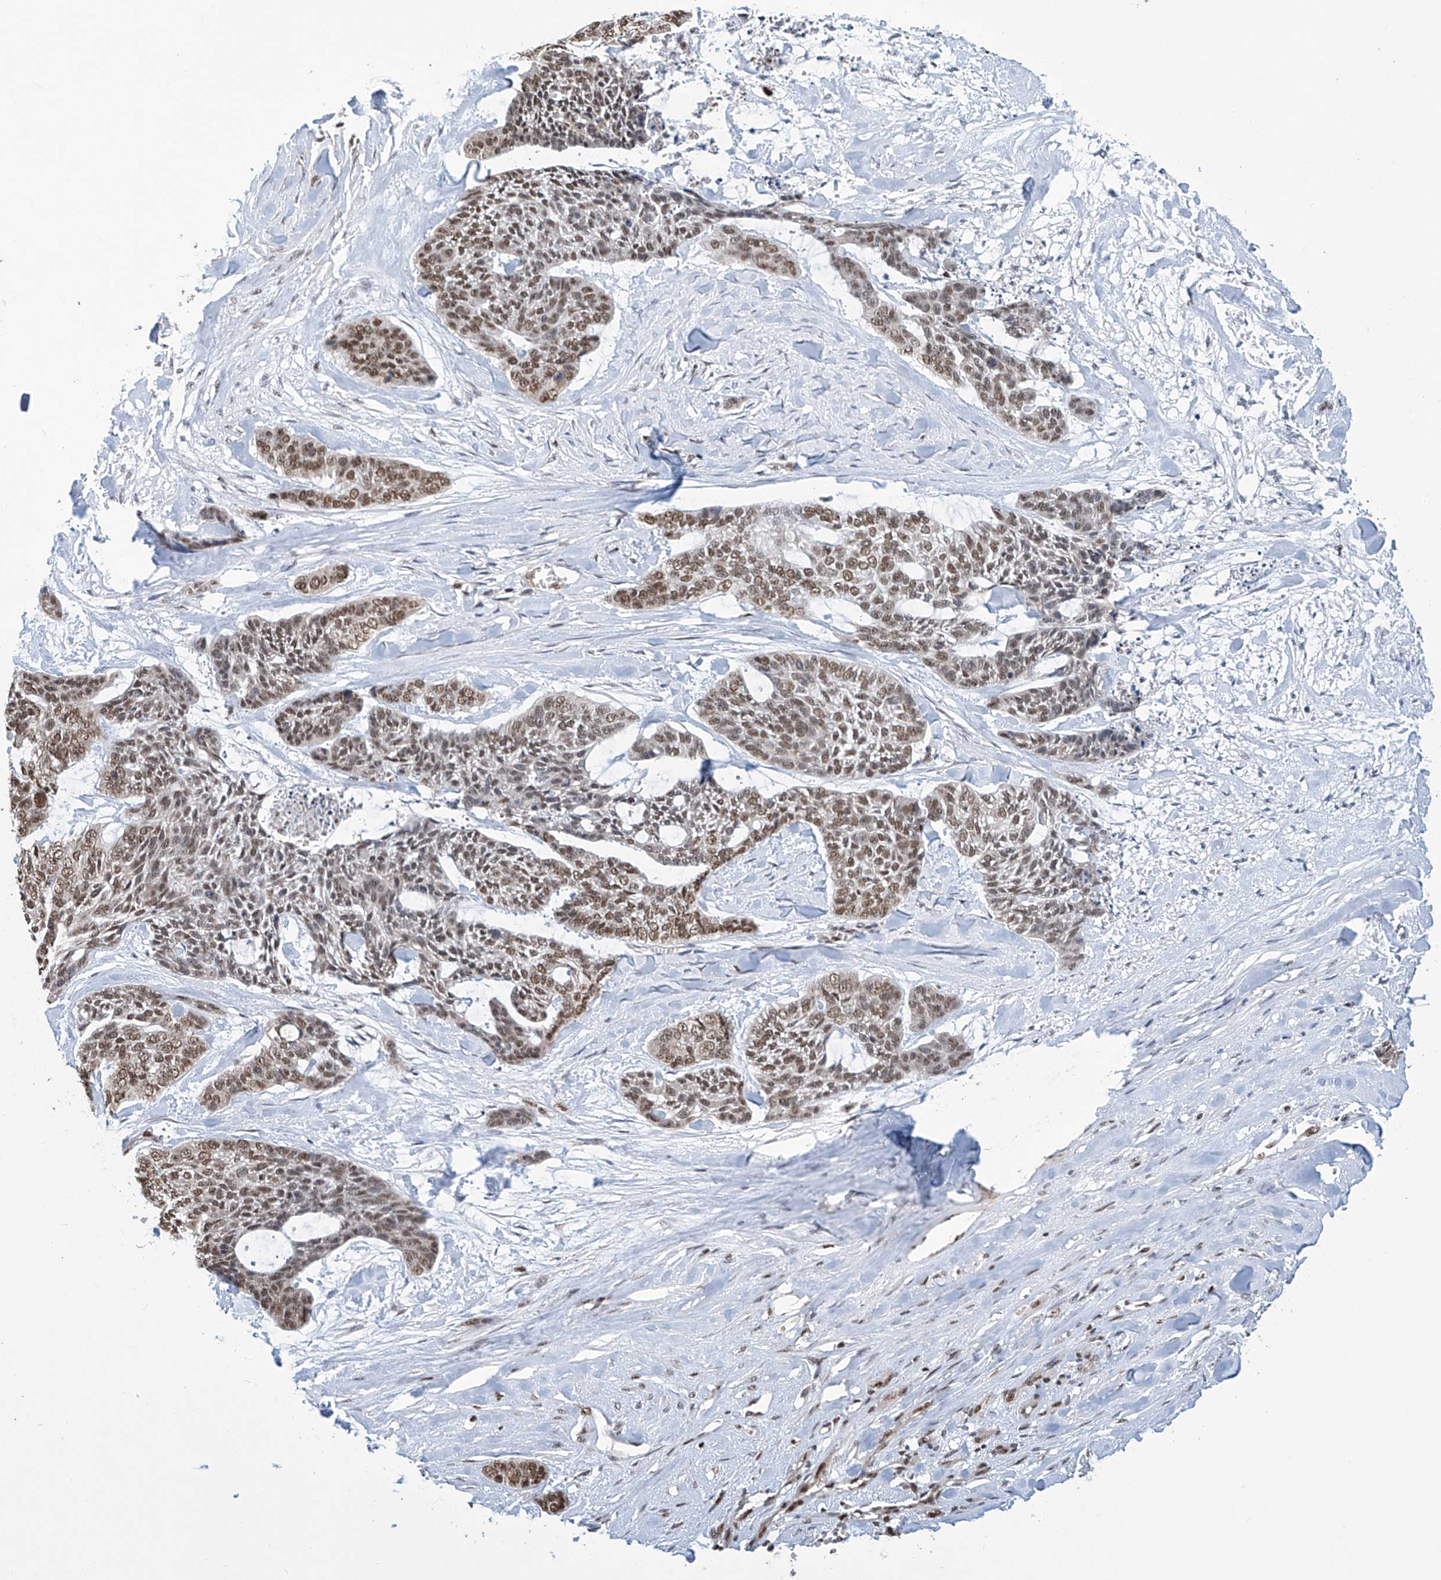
{"staining": {"intensity": "moderate", "quantity": ">75%", "location": "nuclear"}, "tissue": "skin cancer", "cell_type": "Tumor cells", "image_type": "cancer", "snomed": [{"axis": "morphology", "description": "Basal cell carcinoma"}, {"axis": "topography", "description": "Skin"}], "caption": "IHC histopathology image of neoplastic tissue: basal cell carcinoma (skin) stained using immunohistochemistry (IHC) shows medium levels of moderate protein expression localized specifically in the nuclear of tumor cells, appearing as a nuclear brown color.", "gene": "SREBF2", "patient": {"sex": "female", "age": 64}}